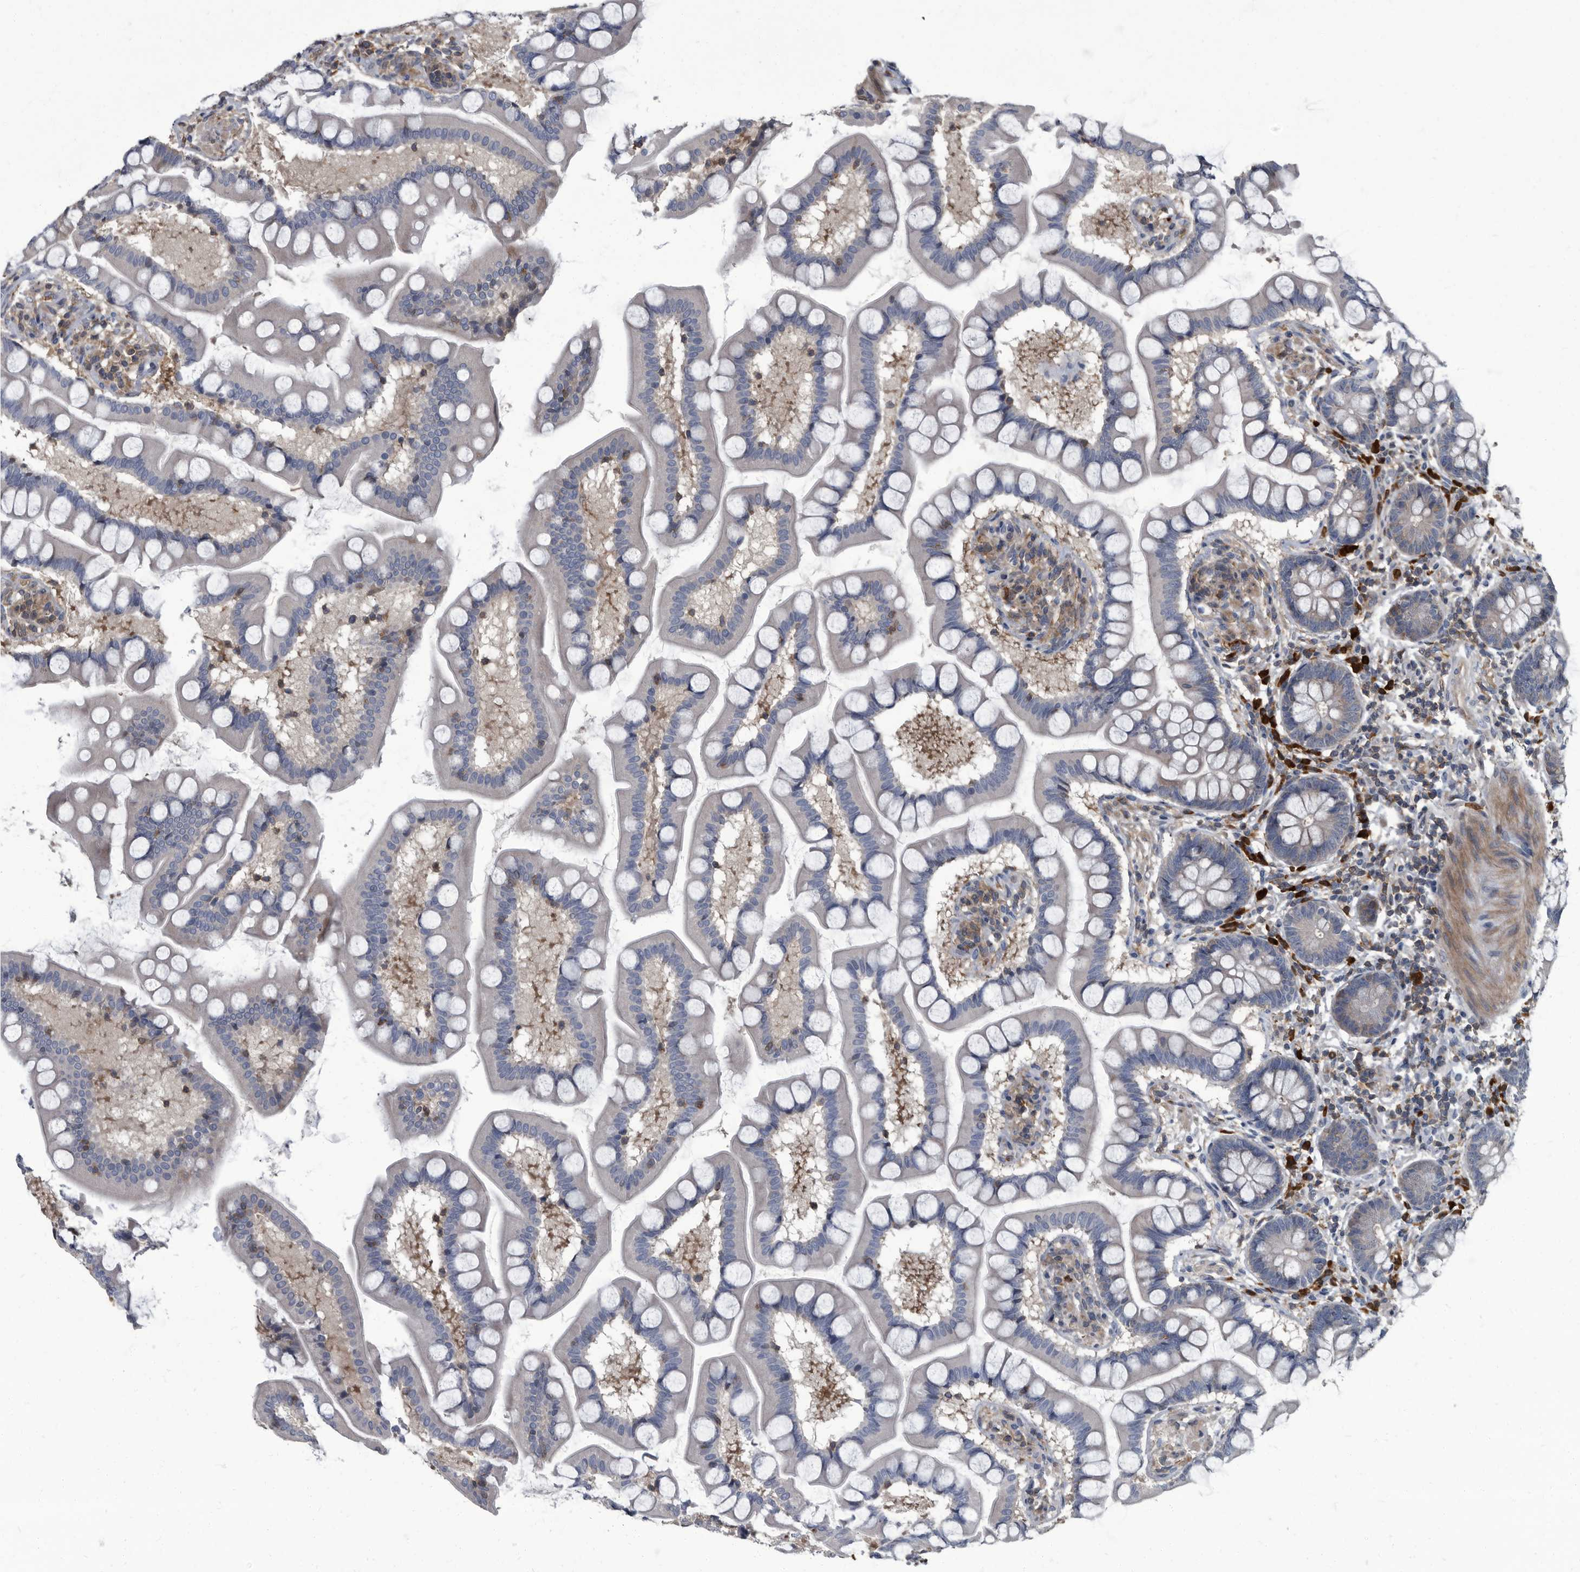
{"staining": {"intensity": "negative", "quantity": "none", "location": "none"}, "tissue": "small intestine", "cell_type": "Glandular cells", "image_type": "normal", "snomed": [{"axis": "morphology", "description": "Normal tissue, NOS"}, {"axis": "topography", "description": "Small intestine"}], "caption": "A histopathology image of human small intestine is negative for staining in glandular cells. (DAB (3,3'-diaminobenzidine) immunohistochemistry (IHC) visualized using brightfield microscopy, high magnification).", "gene": "CDV3", "patient": {"sex": "male", "age": 41}}